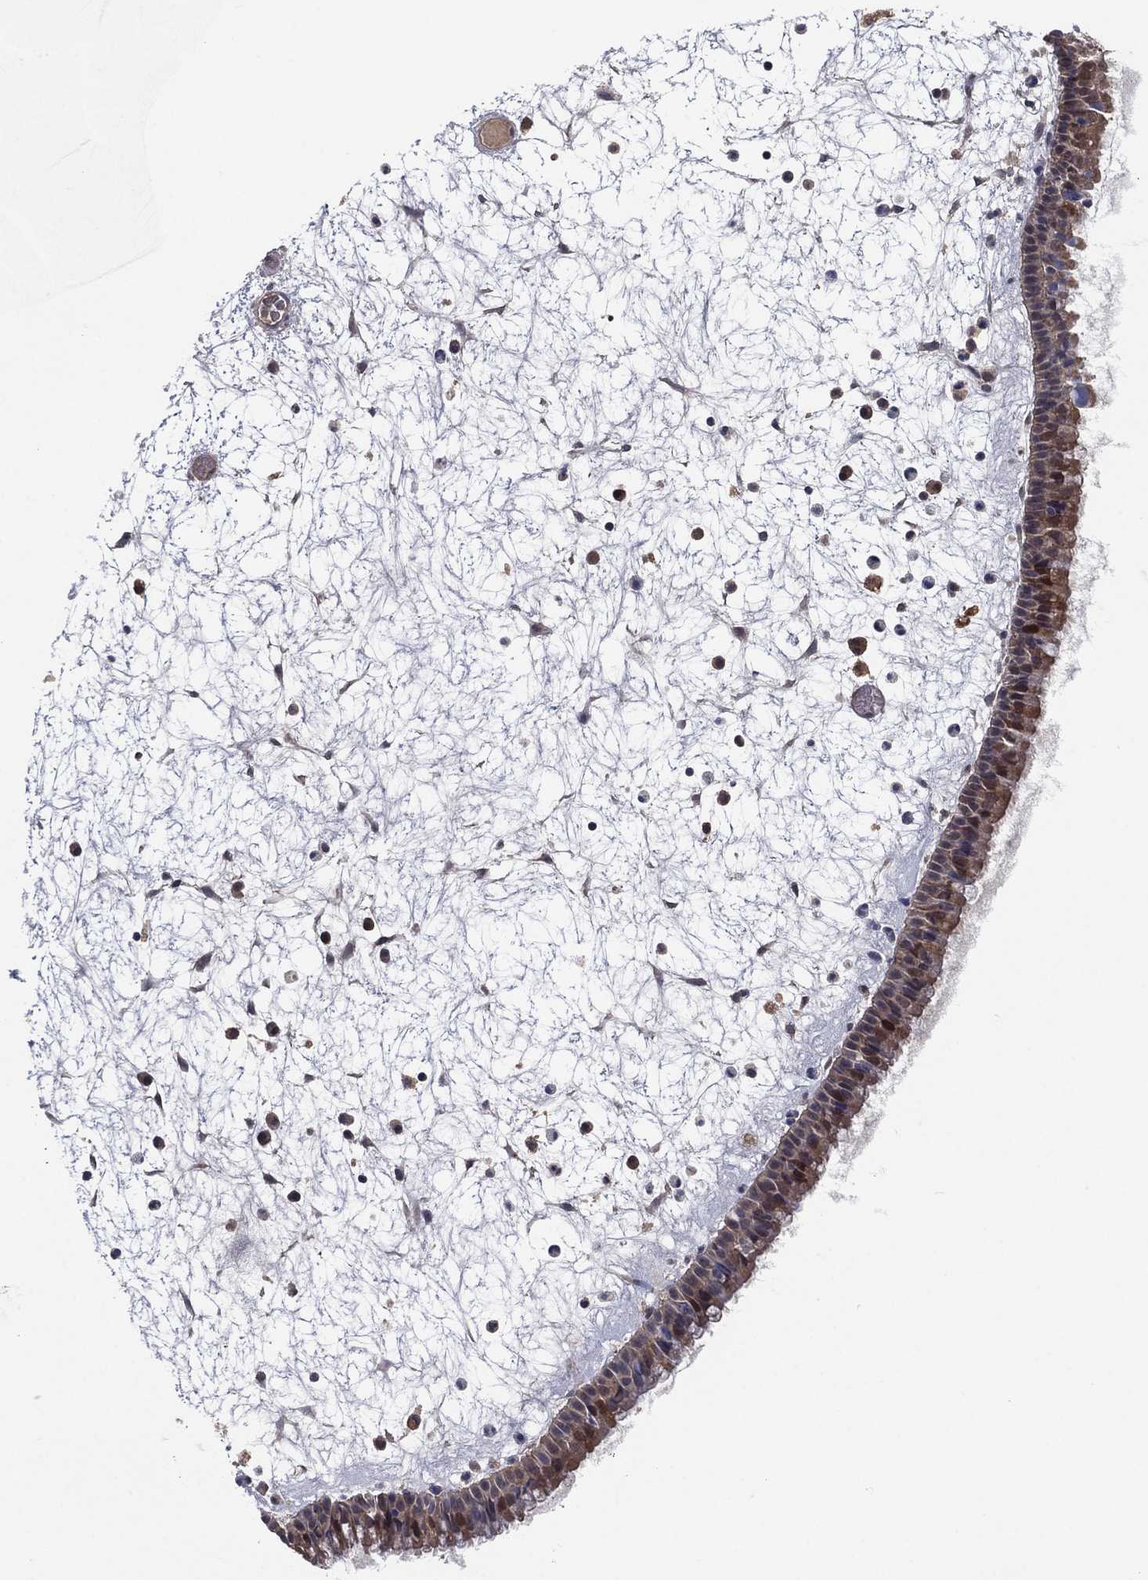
{"staining": {"intensity": "moderate", "quantity": "25%-75%", "location": "cytoplasmic/membranous"}, "tissue": "nasopharynx", "cell_type": "Respiratory epithelial cells", "image_type": "normal", "snomed": [{"axis": "morphology", "description": "Normal tissue, NOS"}, {"axis": "topography", "description": "Nasopharynx"}], "caption": "Moderate cytoplasmic/membranous protein staining is identified in about 25%-75% of respiratory epithelial cells in nasopharynx.", "gene": "PSMG4", "patient": {"sex": "male", "age": 58}}